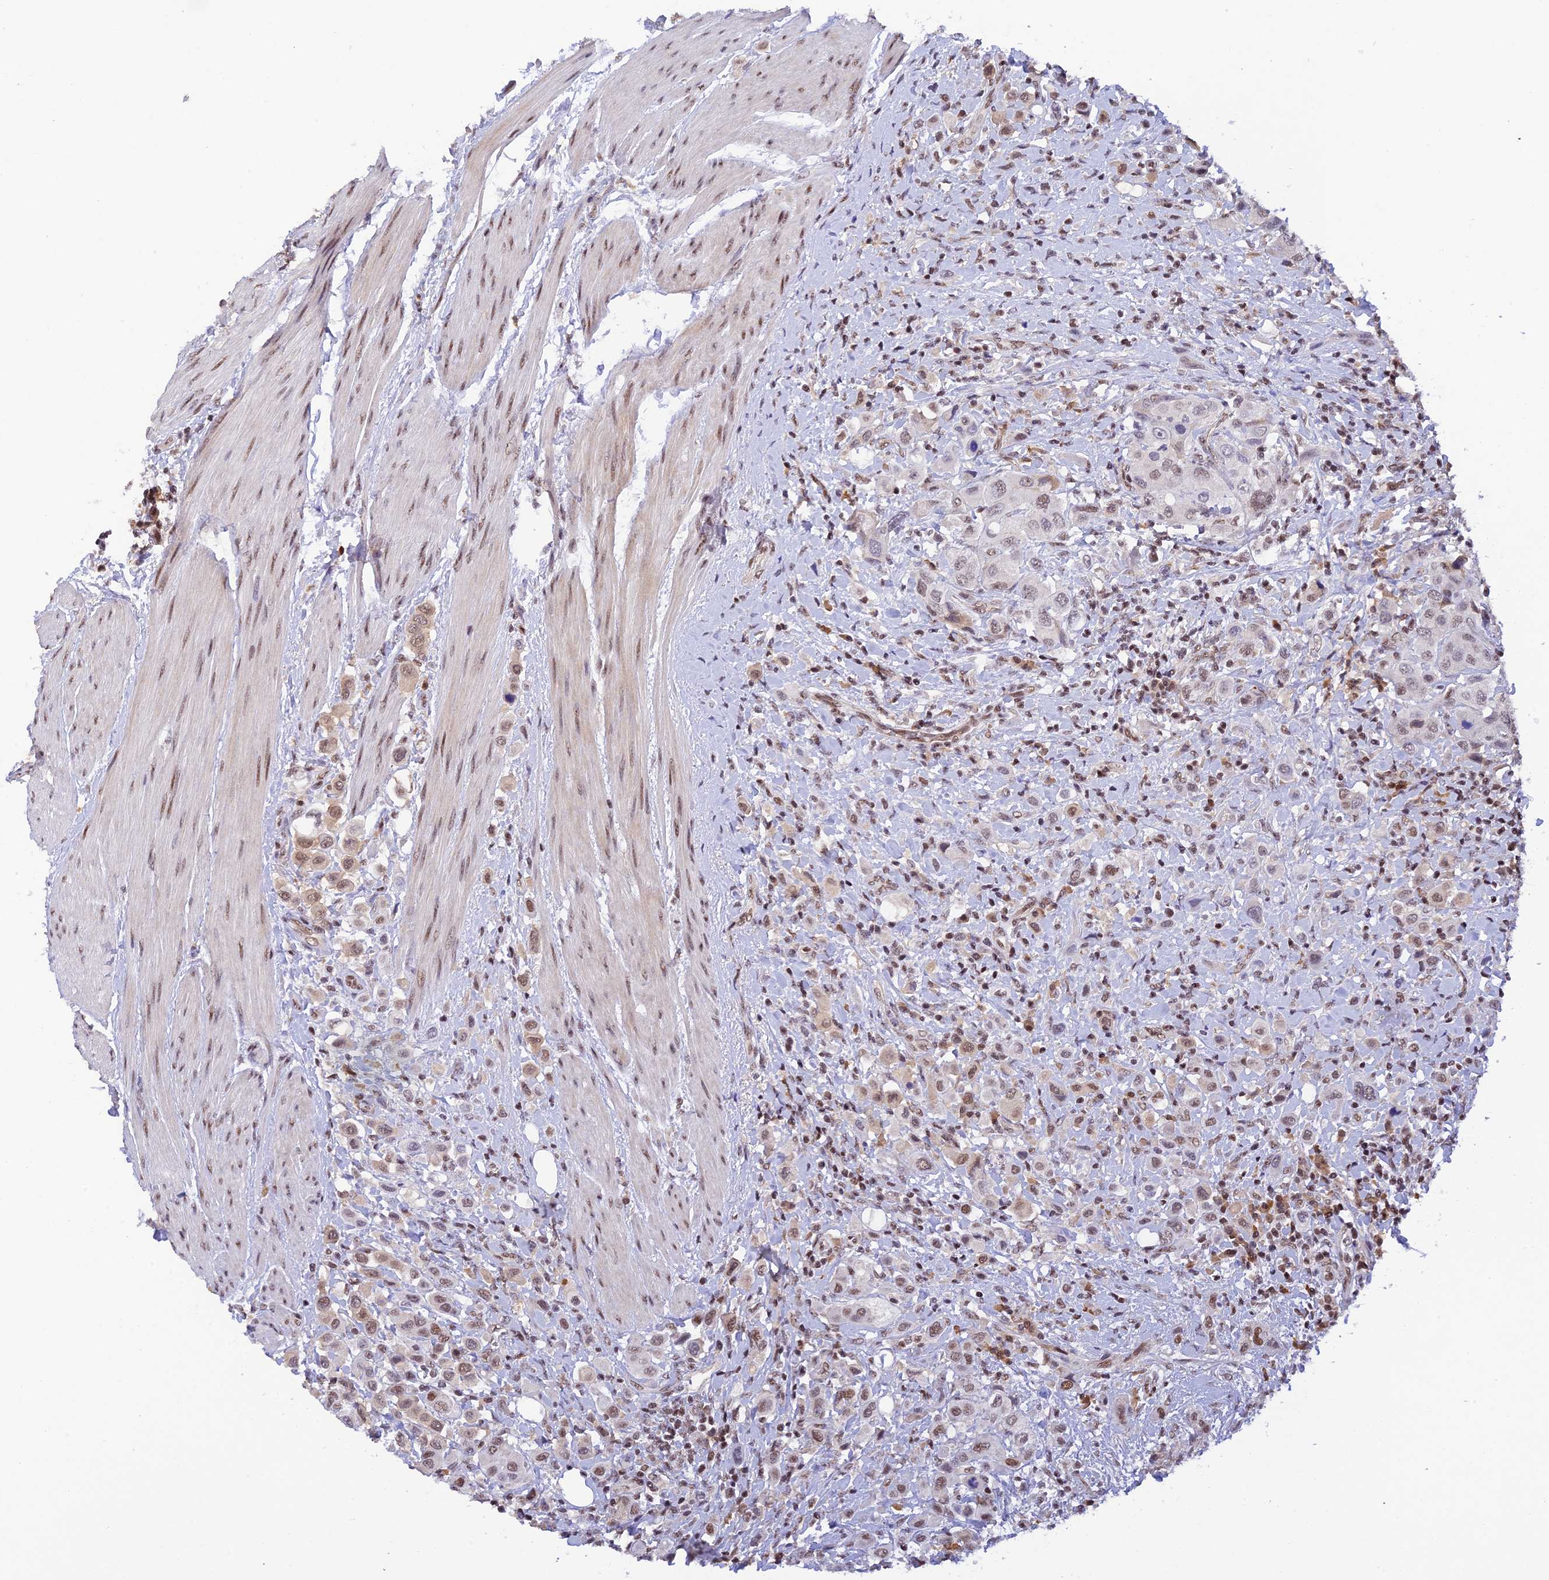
{"staining": {"intensity": "moderate", "quantity": ">75%", "location": "nuclear"}, "tissue": "urothelial cancer", "cell_type": "Tumor cells", "image_type": "cancer", "snomed": [{"axis": "morphology", "description": "Urothelial carcinoma, High grade"}, {"axis": "topography", "description": "Urinary bladder"}], "caption": "Moderate nuclear protein staining is appreciated in approximately >75% of tumor cells in urothelial cancer.", "gene": "THAP11", "patient": {"sex": "male", "age": 50}}